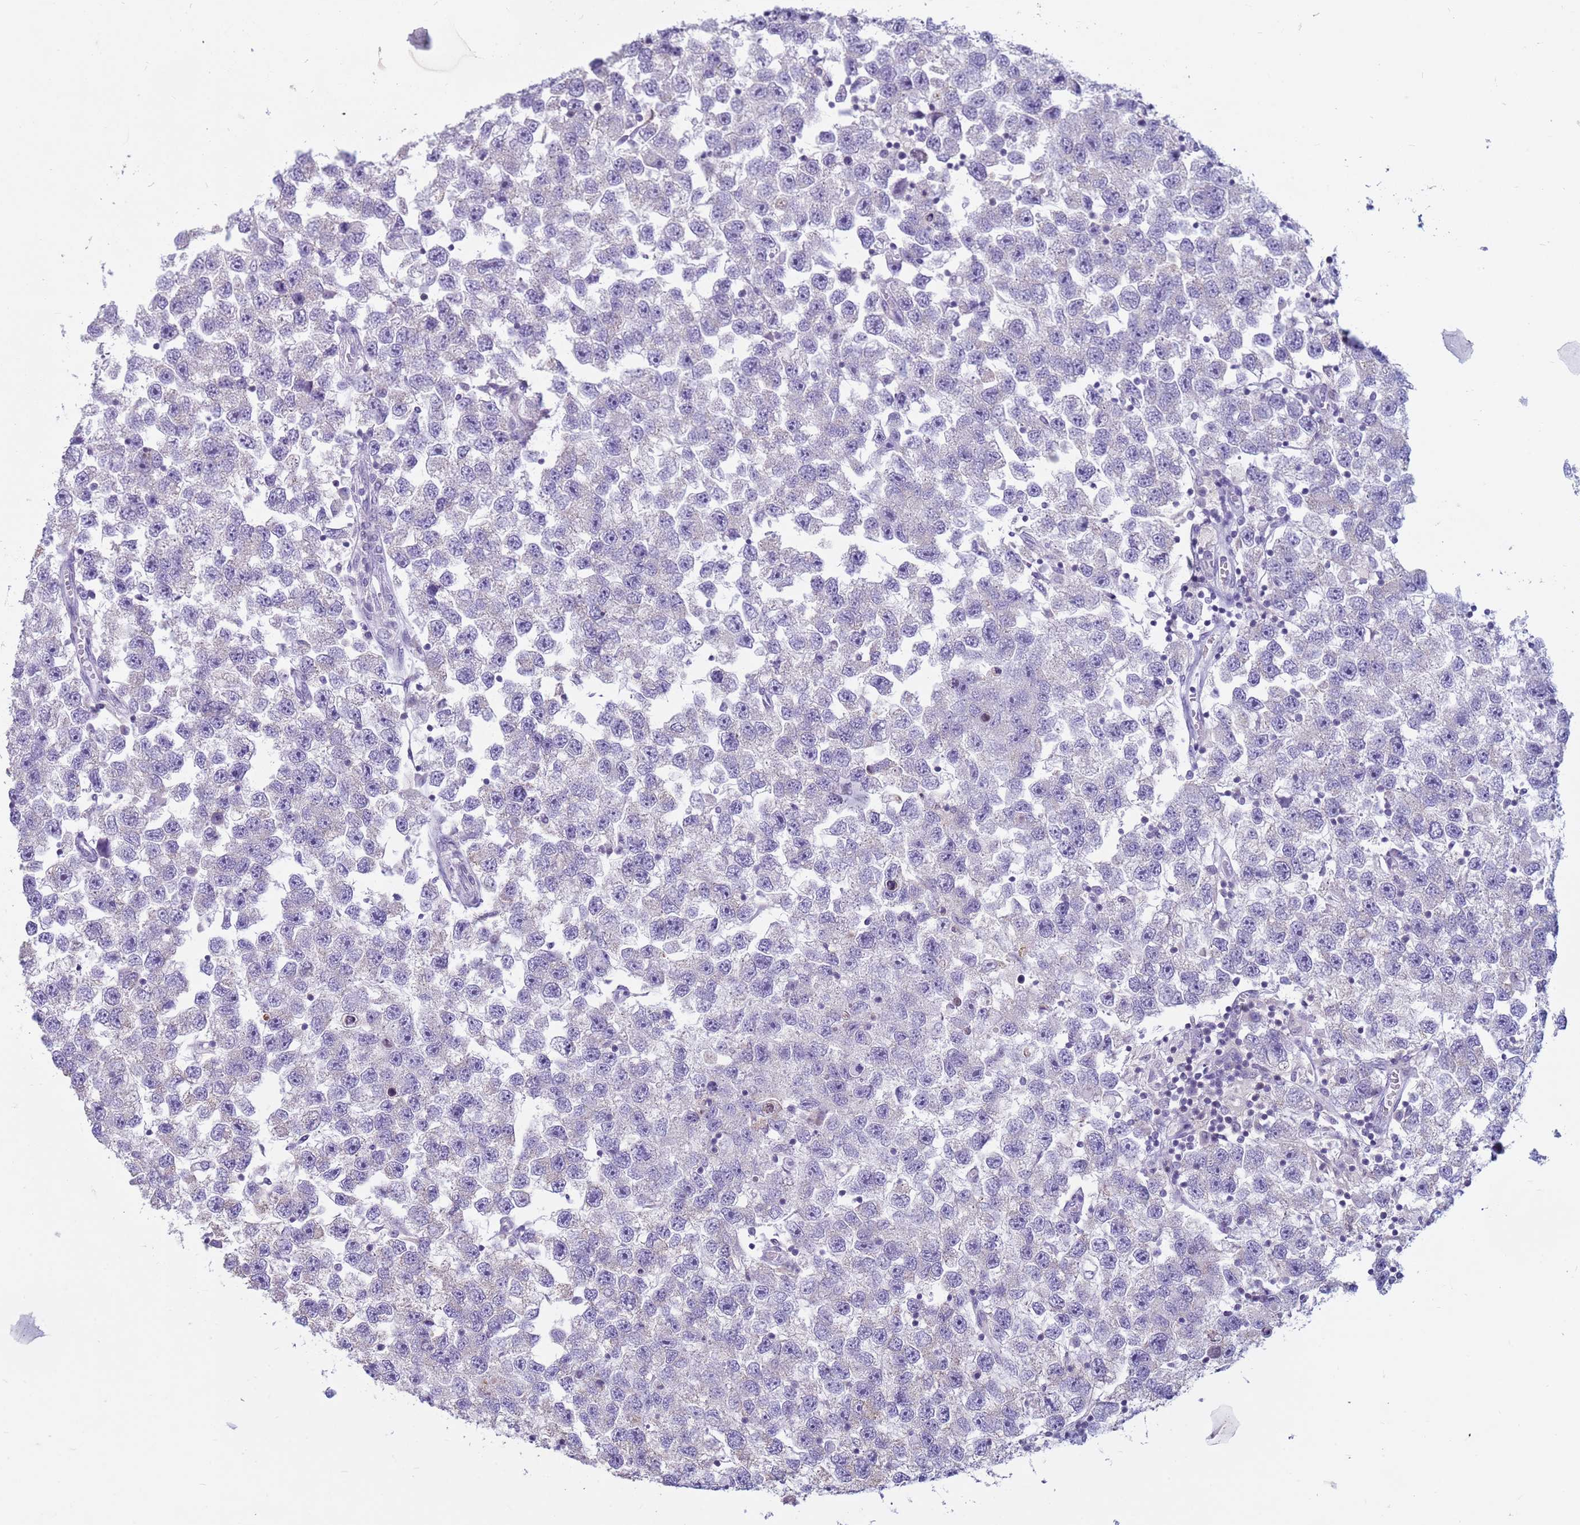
{"staining": {"intensity": "negative", "quantity": "none", "location": "none"}, "tissue": "testis cancer", "cell_type": "Tumor cells", "image_type": "cancer", "snomed": [{"axis": "morphology", "description": "Seminoma, NOS"}, {"axis": "topography", "description": "Testis"}], "caption": "DAB immunohistochemical staining of human seminoma (testis) demonstrates no significant staining in tumor cells.", "gene": "CDK2AP2", "patient": {"sex": "male", "age": 26}}